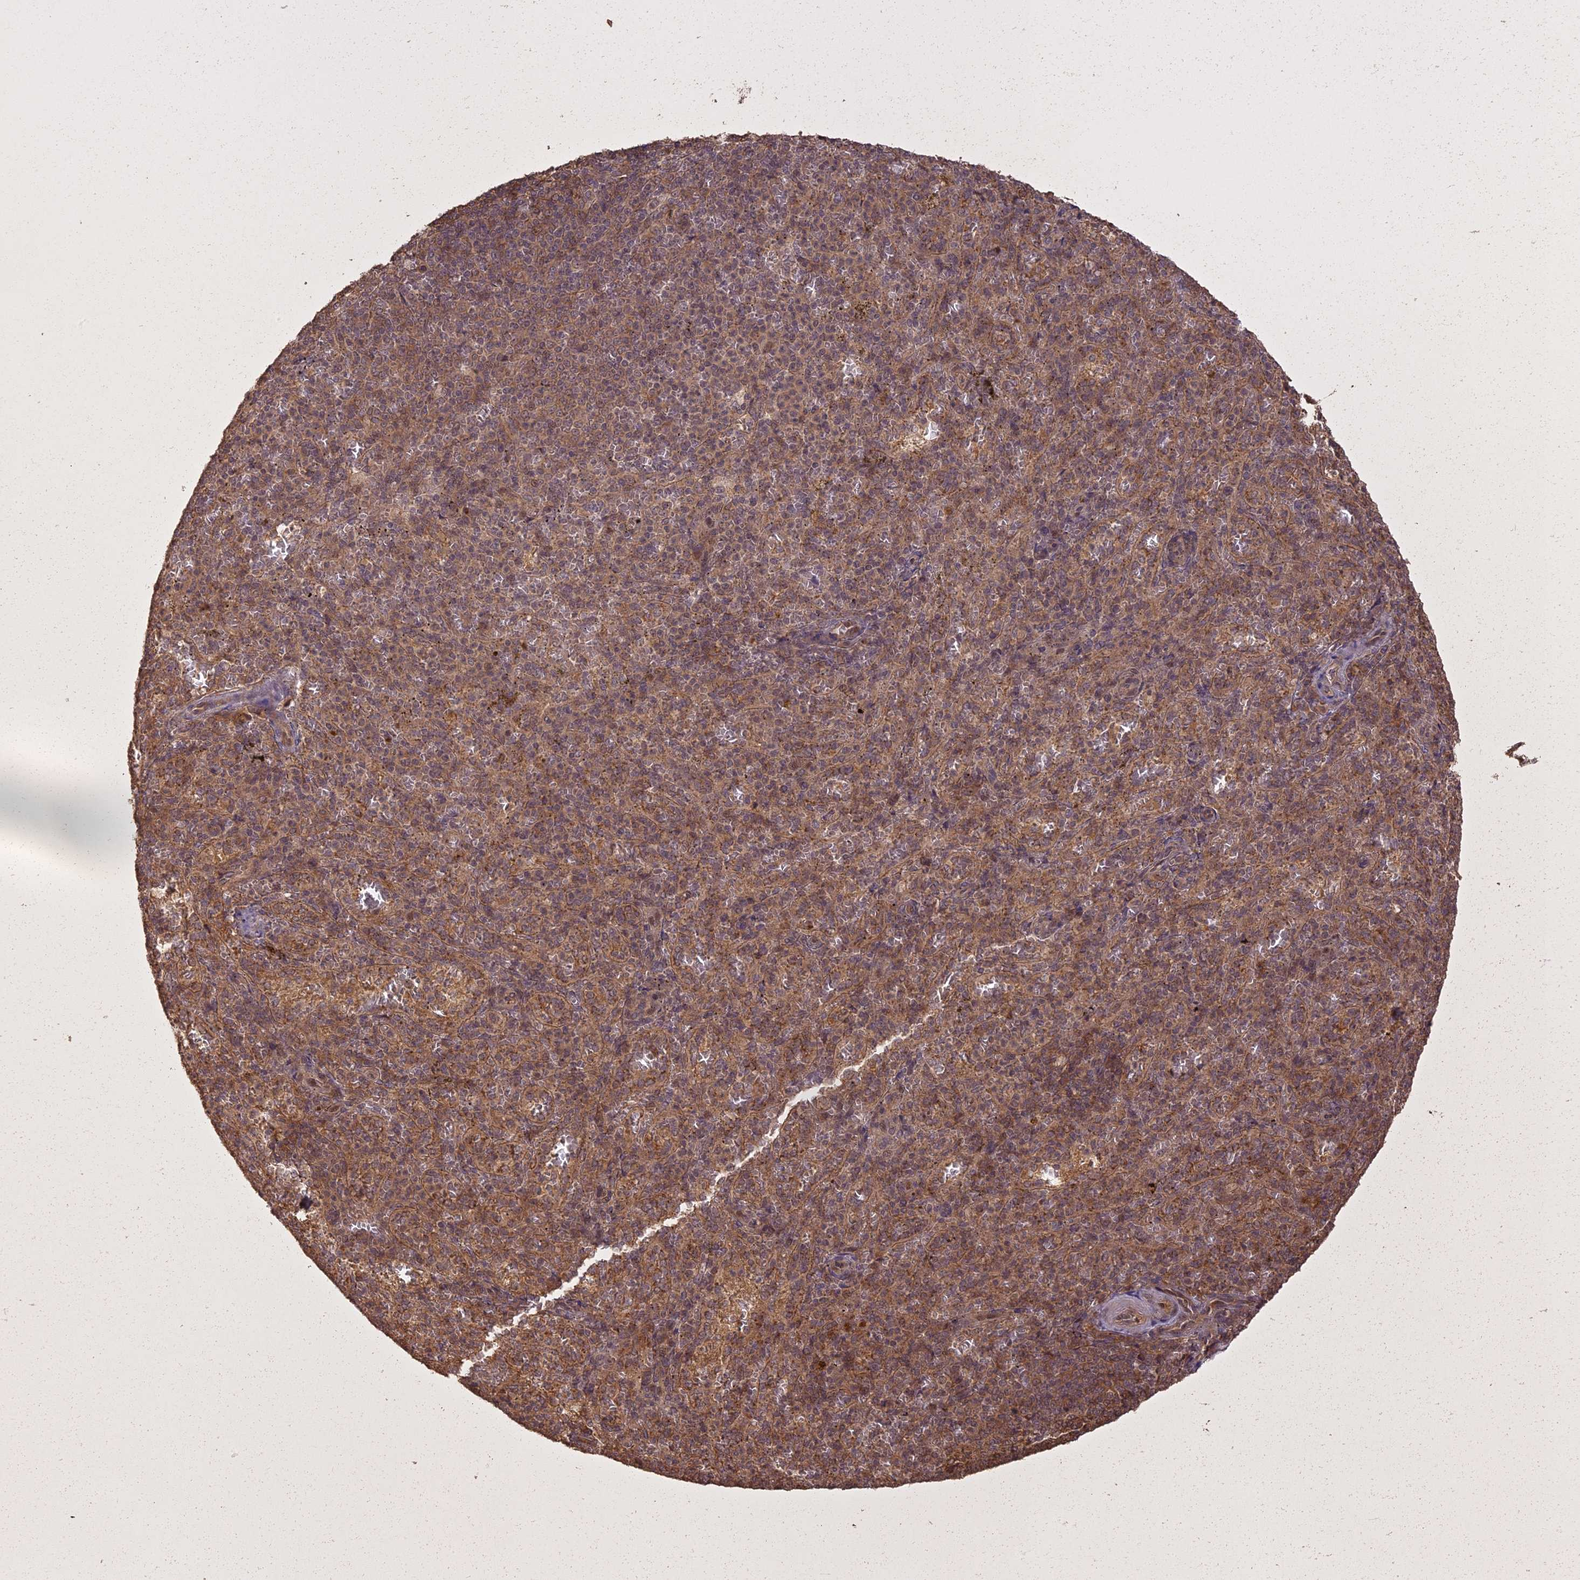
{"staining": {"intensity": "moderate", "quantity": "25%-75%", "location": "cytoplasmic/membranous"}, "tissue": "spleen", "cell_type": "Cells in red pulp", "image_type": "normal", "snomed": [{"axis": "morphology", "description": "Normal tissue, NOS"}, {"axis": "topography", "description": "Spleen"}], "caption": "Immunohistochemical staining of benign human spleen demonstrates medium levels of moderate cytoplasmic/membranous expression in about 25%-75% of cells in red pulp.", "gene": "LIN37", "patient": {"sex": "female", "age": 21}}